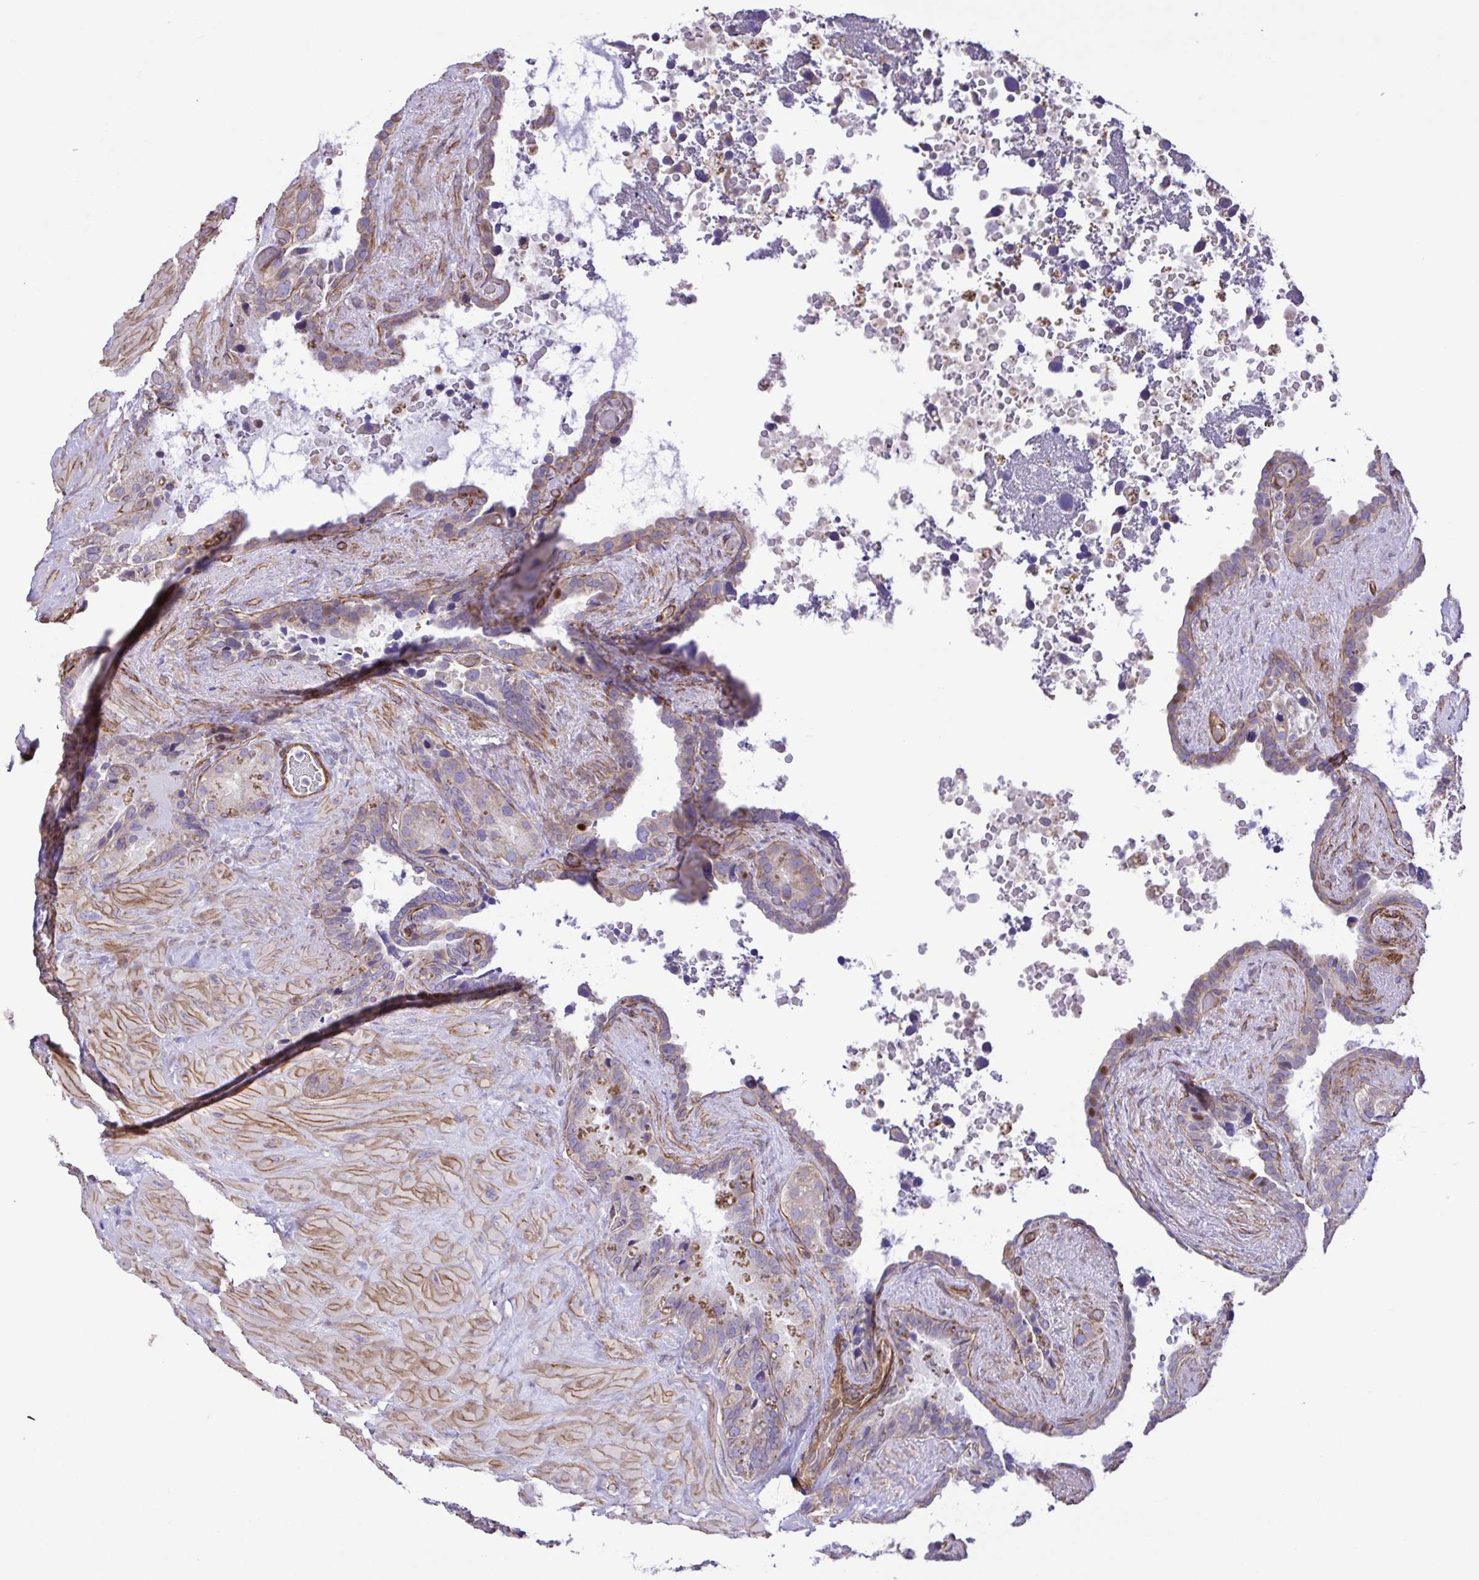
{"staining": {"intensity": "strong", "quantity": "<25%", "location": "nuclear"}, "tissue": "seminal vesicle", "cell_type": "Glandular cells", "image_type": "normal", "snomed": [{"axis": "morphology", "description": "Normal tissue, NOS"}, {"axis": "topography", "description": "Seminal veicle"}], "caption": "About <25% of glandular cells in benign seminal vesicle demonstrate strong nuclear protein positivity as visualized by brown immunohistochemical staining.", "gene": "FLT1", "patient": {"sex": "male", "age": 60}}